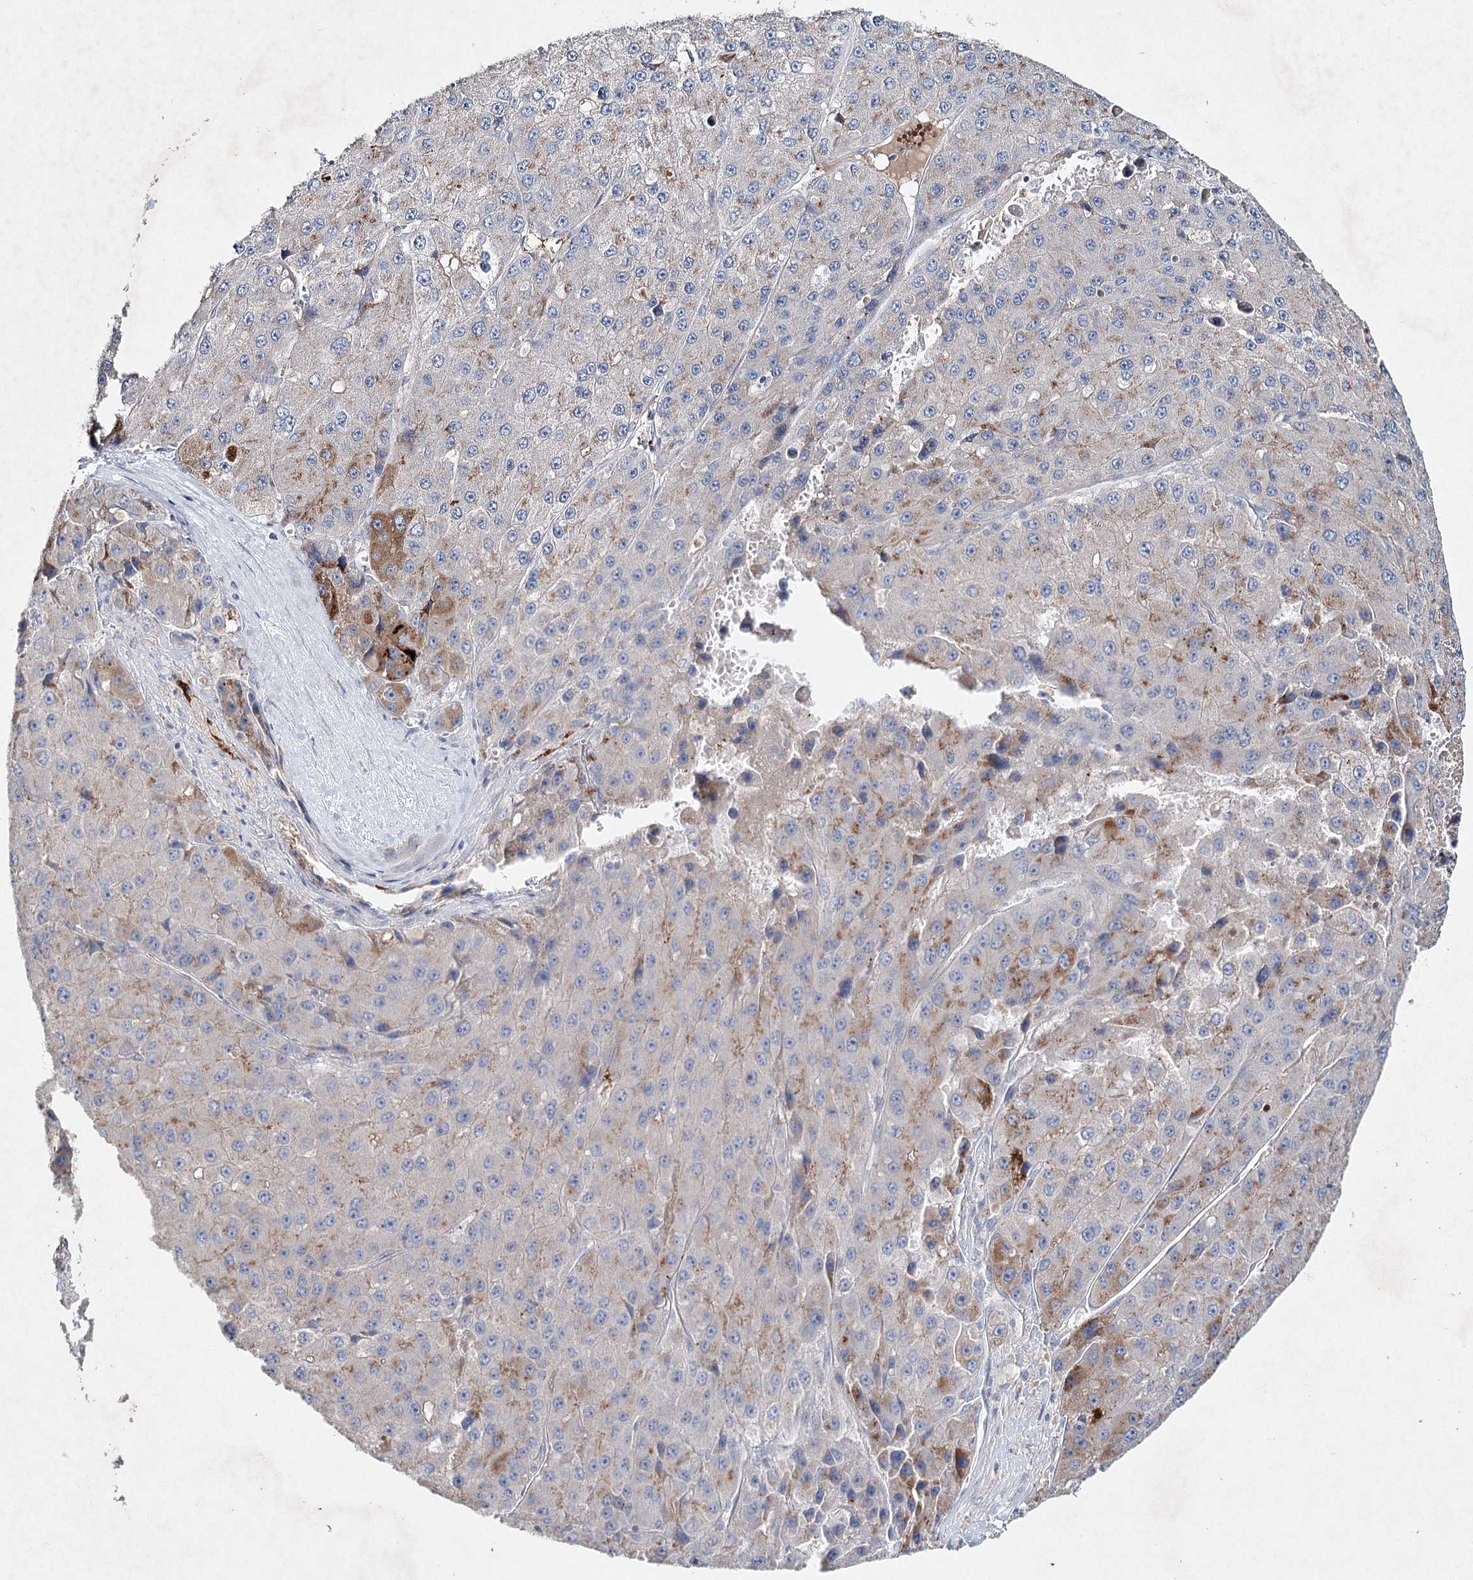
{"staining": {"intensity": "moderate", "quantity": "<25%", "location": "cytoplasmic/membranous"}, "tissue": "liver cancer", "cell_type": "Tumor cells", "image_type": "cancer", "snomed": [{"axis": "morphology", "description": "Carcinoma, Hepatocellular, NOS"}, {"axis": "topography", "description": "Liver"}], "caption": "DAB immunohistochemical staining of liver cancer demonstrates moderate cytoplasmic/membranous protein positivity in about <25% of tumor cells.", "gene": "RFX6", "patient": {"sex": "female", "age": 73}}